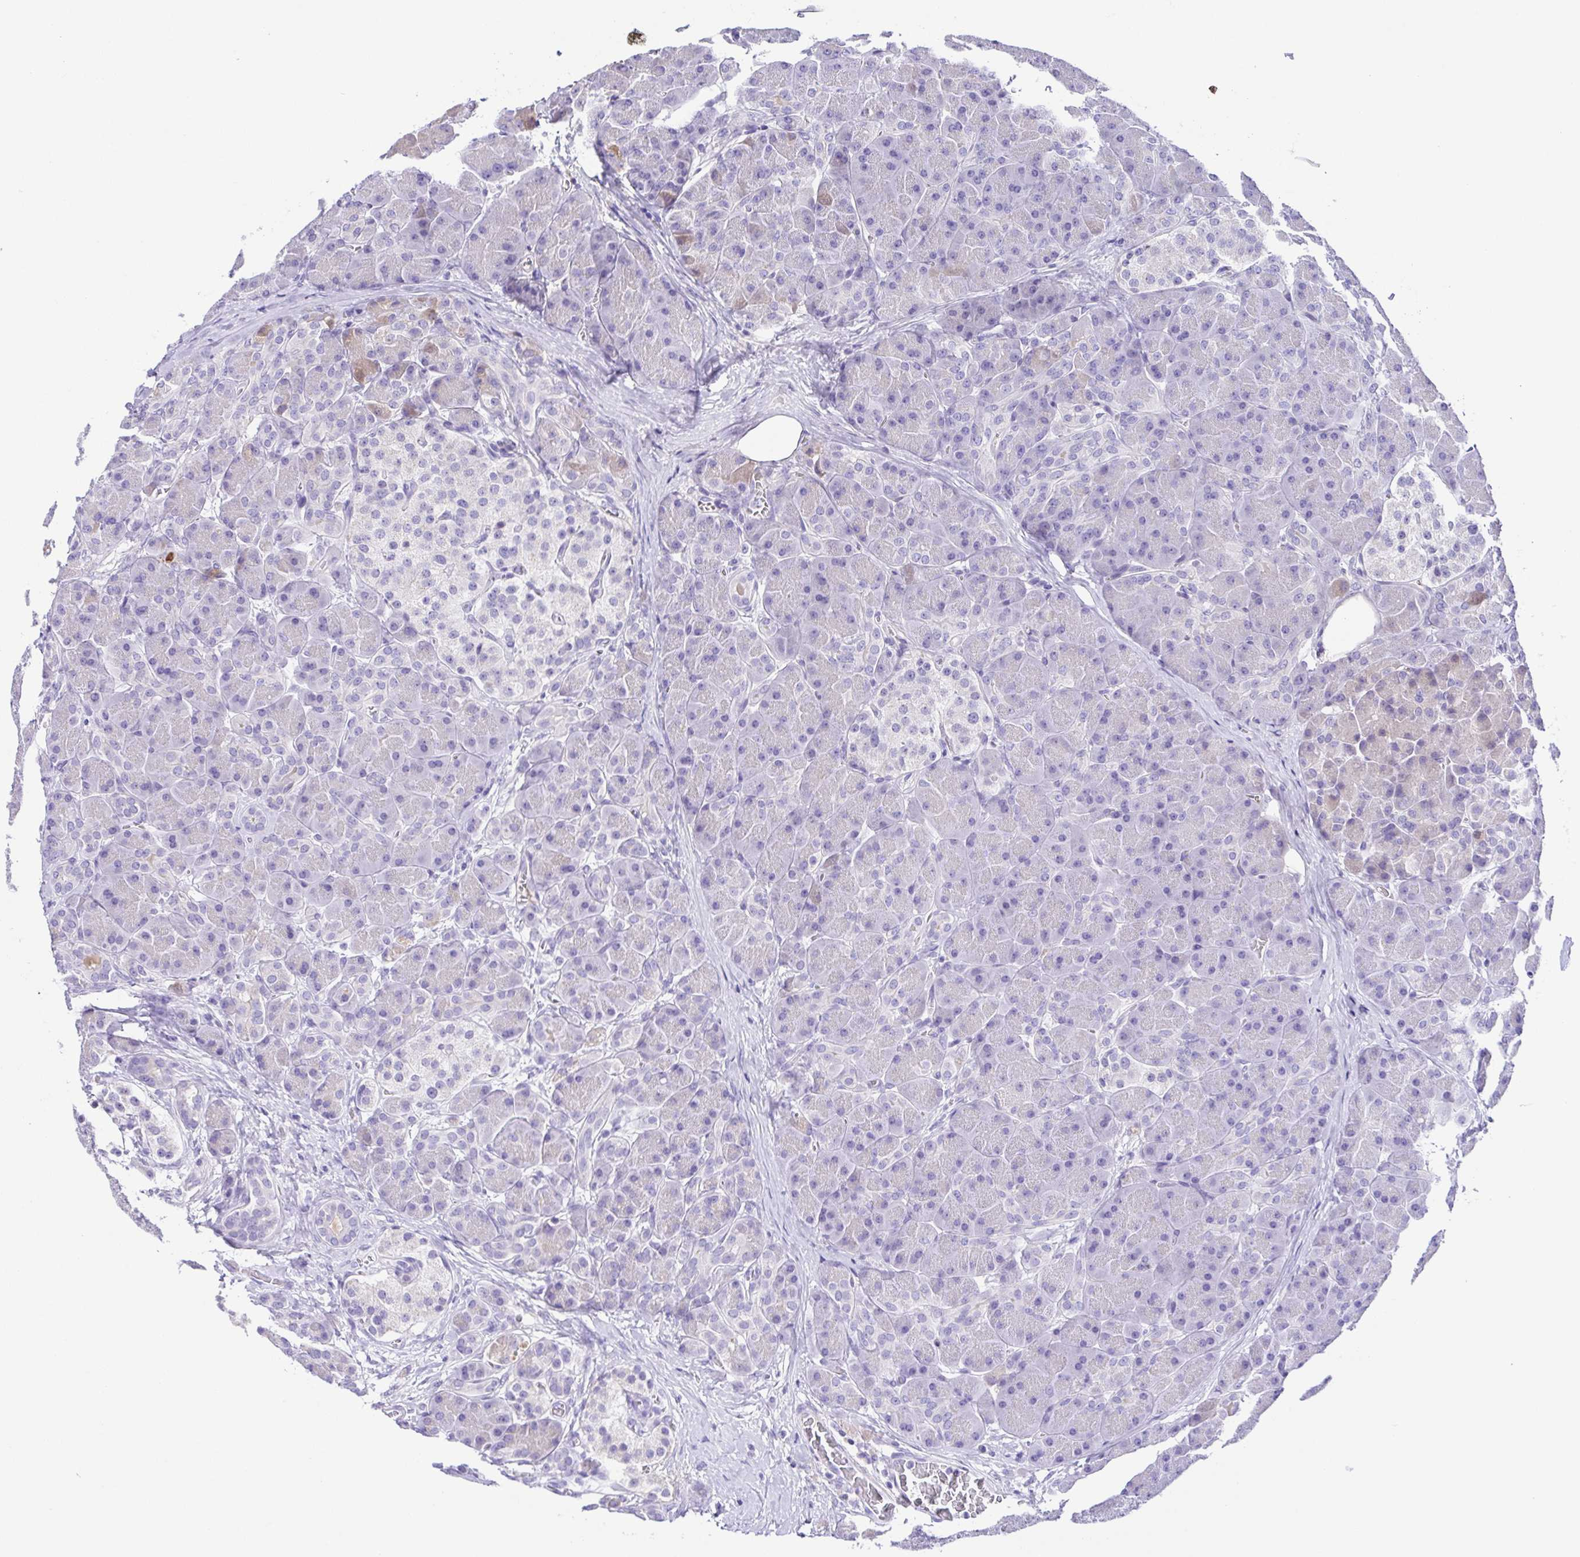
{"staining": {"intensity": "negative", "quantity": "none", "location": "none"}, "tissue": "pancreas", "cell_type": "Exocrine glandular cells", "image_type": "normal", "snomed": [{"axis": "morphology", "description": "Normal tissue, NOS"}, {"axis": "topography", "description": "Pancreas"}], "caption": "A high-resolution image shows immunohistochemistry (IHC) staining of benign pancreas, which demonstrates no significant expression in exocrine glandular cells.", "gene": "IGFL1", "patient": {"sex": "male", "age": 55}}